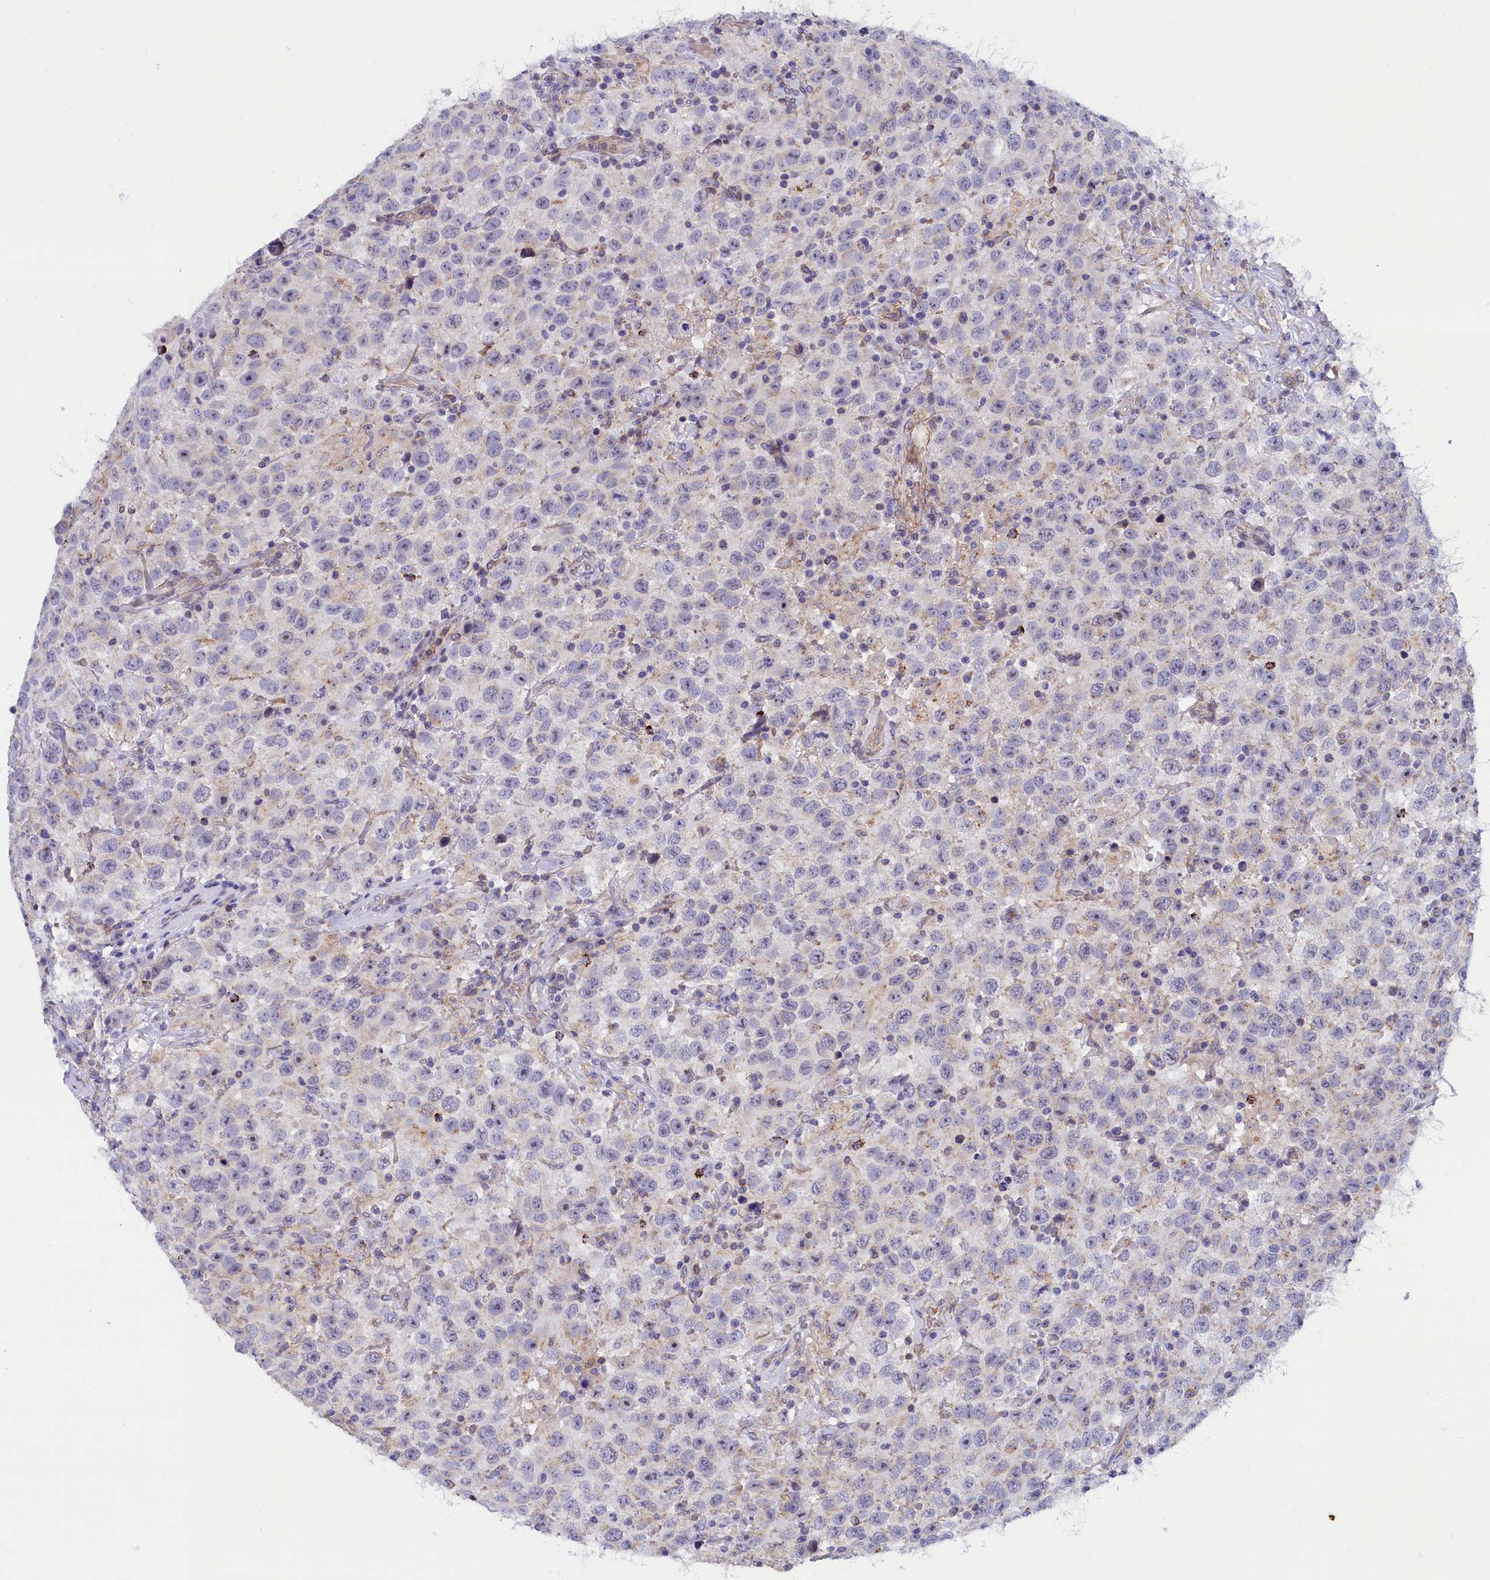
{"staining": {"intensity": "negative", "quantity": "none", "location": "none"}, "tissue": "testis cancer", "cell_type": "Tumor cells", "image_type": "cancer", "snomed": [{"axis": "morphology", "description": "Seminoma, NOS"}, {"axis": "topography", "description": "Testis"}], "caption": "High magnification brightfield microscopy of testis cancer (seminoma) stained with DAB (brown) and counterstained with hematoxylin (blue): tumor cells show no significant positivity.", "gene": "ABCC12", "patient": {"sex": "male", "age": 41}}